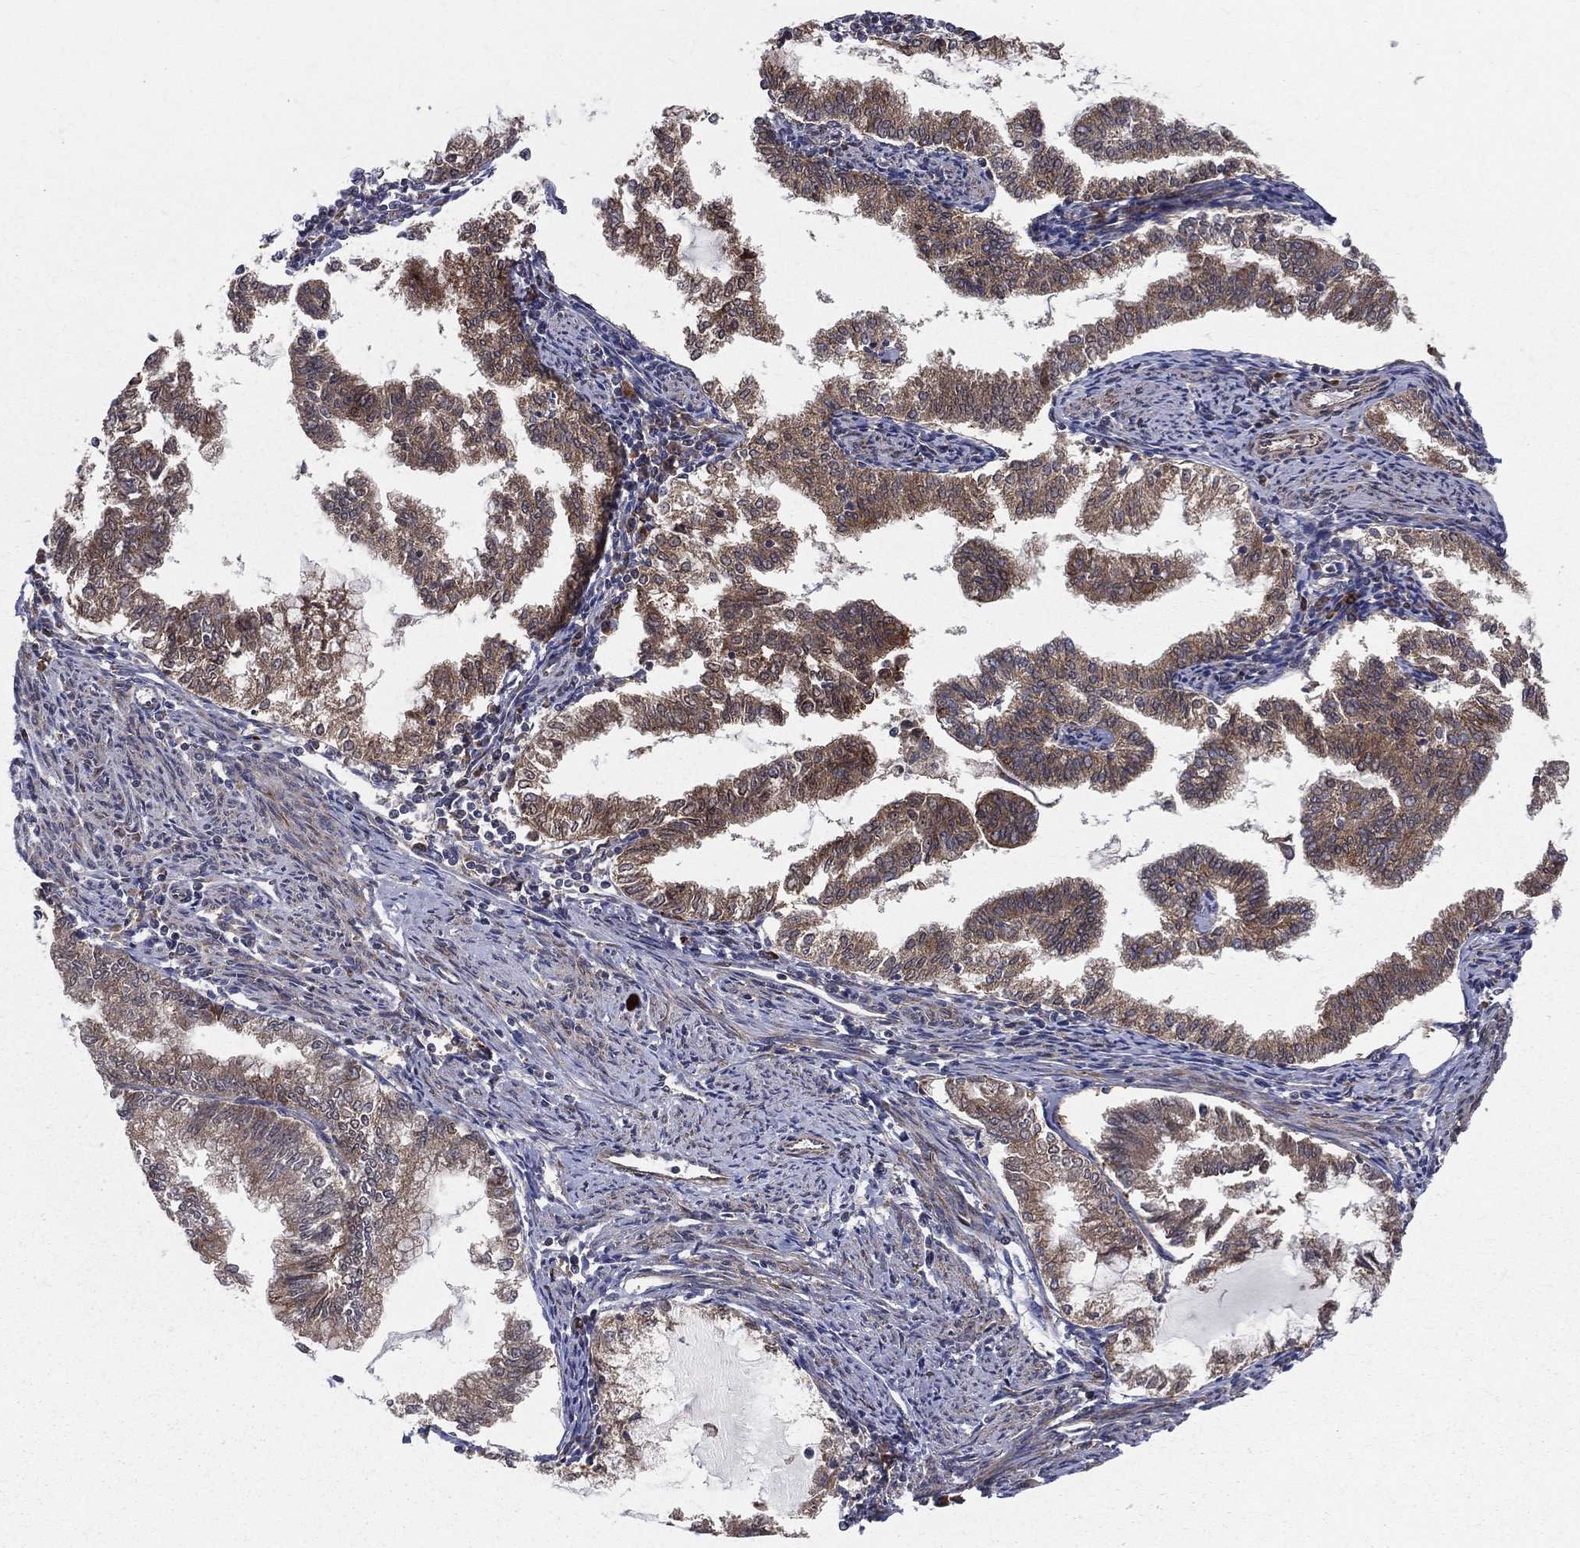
{"staining": {"intensity": "moderate", "quantity": ">75%", "location": "cytoplasmic/membranous"}, "tissue": "endometrial cancer", "cell_type": "Tumor cells", "image_type": "cancer", "snomed": [{"axis": "morphology", "description": "Adenocarcinoma, NOS"}, {"axis": "topography", "description": "Endometrium"}], "caption": "Protein expression analysis of endometrial adenocarcinoma exhibits moderate cytoplasmic/membranous staining in approximately >75% of tumor cells. The staining was performed using DAB to visualize the protein expression in brown, while the nuclei were stained in blue with hematoxylin (Magnification: 20x).", "gene": "MIX23", "patient": {"sex": "female", "age": 79}}